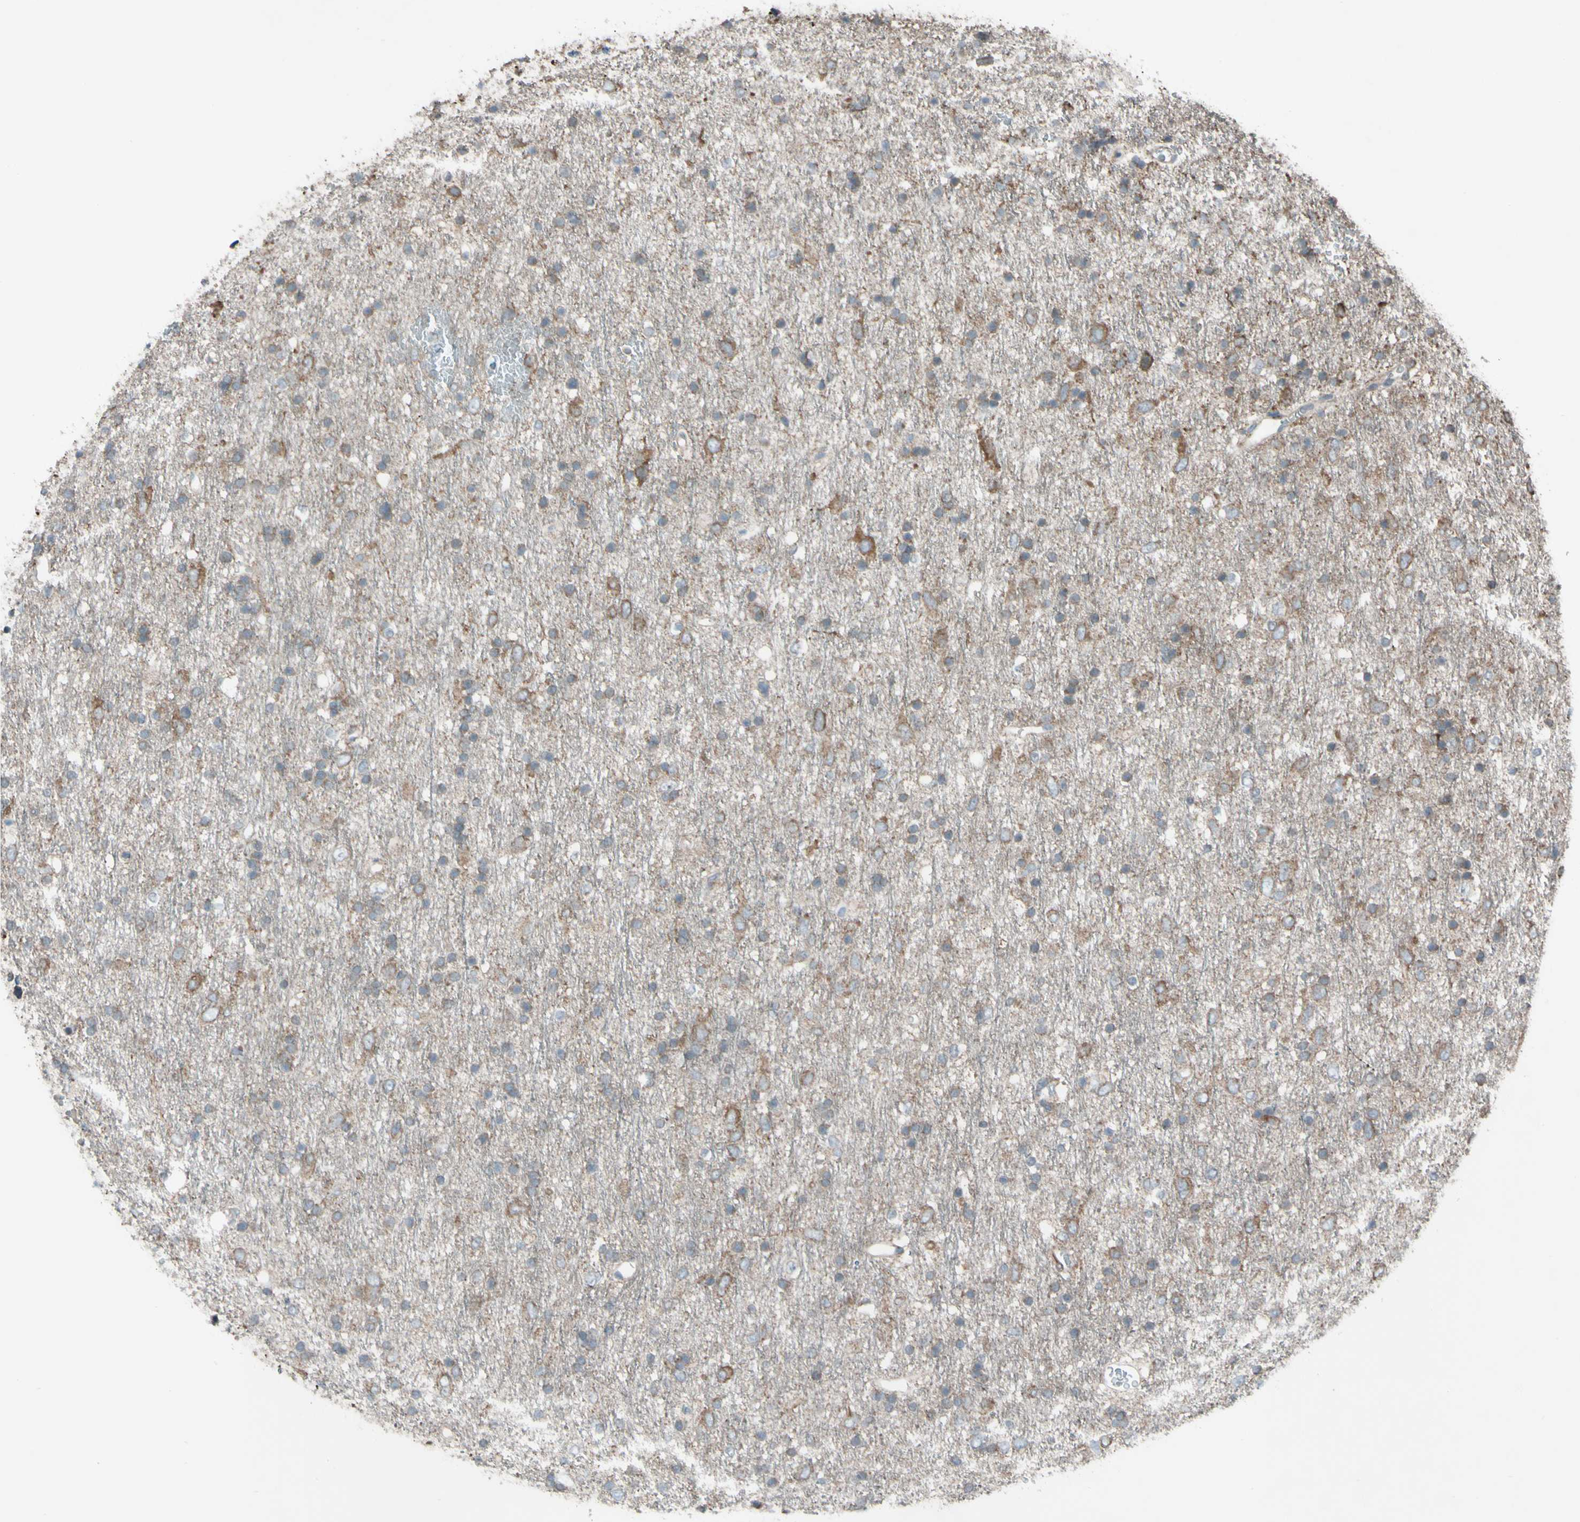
{"staining": {"intensity": "moderate", "quantity": "25%-75%", "location": "cytoplasmic/membranous"}, "tissue": "glioma", "cell_type": "Tumor cells", "image_type": "cancer", "snomed": [{"axis": "morphology", "description": "Glioma, malignant, Low grade"}, {"axis": "topography", "description": "Brain"}], "caption": "A brown stain shows moderate cytoplasmic/membranous expression of a protein in human low-grade glioma (malignant) tumor cells.", "gene": "ACOT8", "patient": {"sex": "male", "age": 77}}